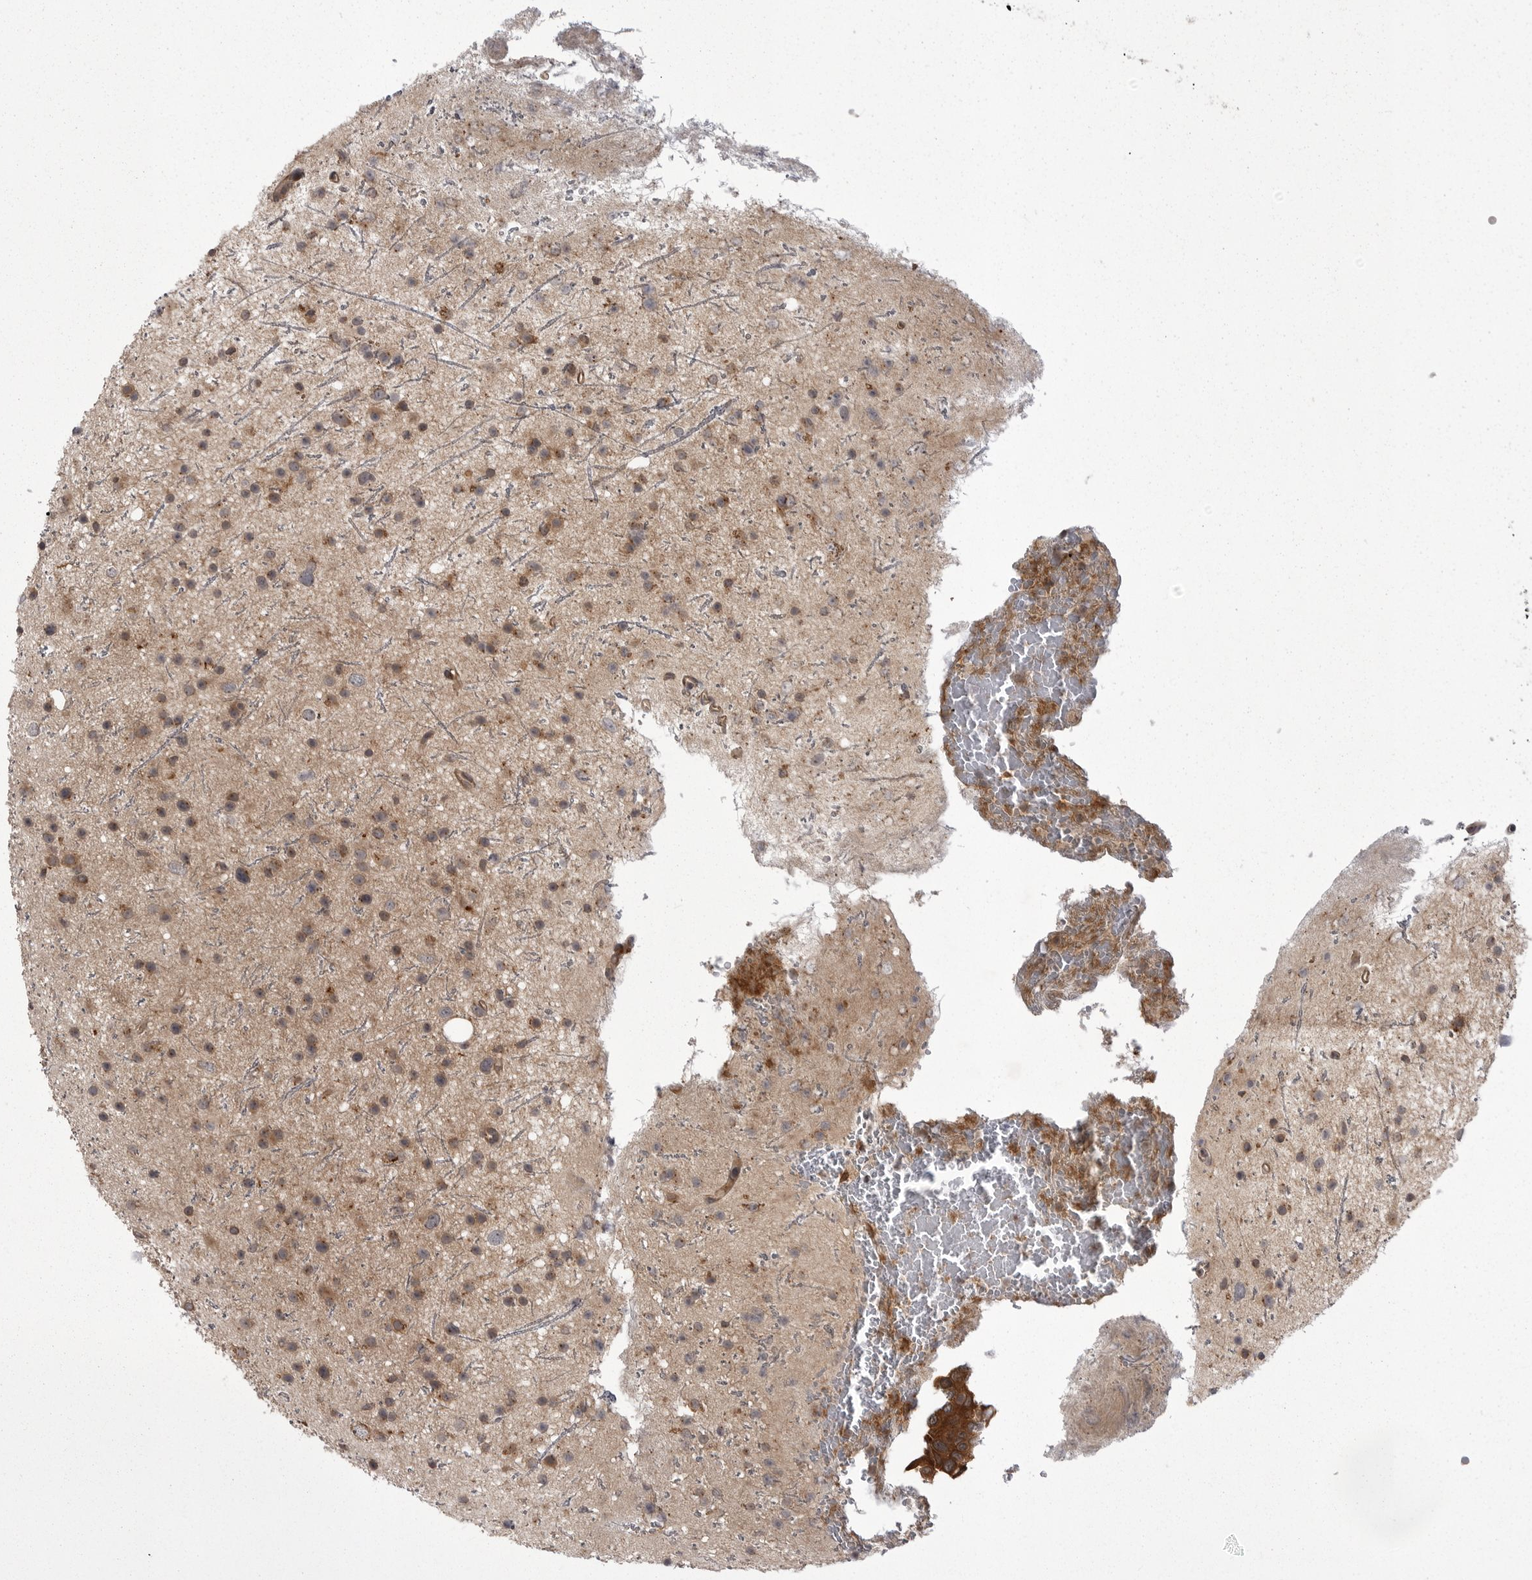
{"staining": {"intensity": "moderate", "quantity": ">75%", "location": "cytoplasmic/membranous"}, "tissue": "glioma", "cell_type": "Tumor cells", "image_type": "cancer", "snomed": [{"axis": "morphology", "description": "Glioma, malignant, Low grade"}, {"axis": "topography", "description": "Cerebral cortex"}], "caption": "Immunohistochemical staining of malignant glioma (low-grade) shows moderate cytoplasmic/membranous protein staining in about >75% of tumor cells.", "gene": "STK24", "patient": {"sex": "female", "age": 39}}